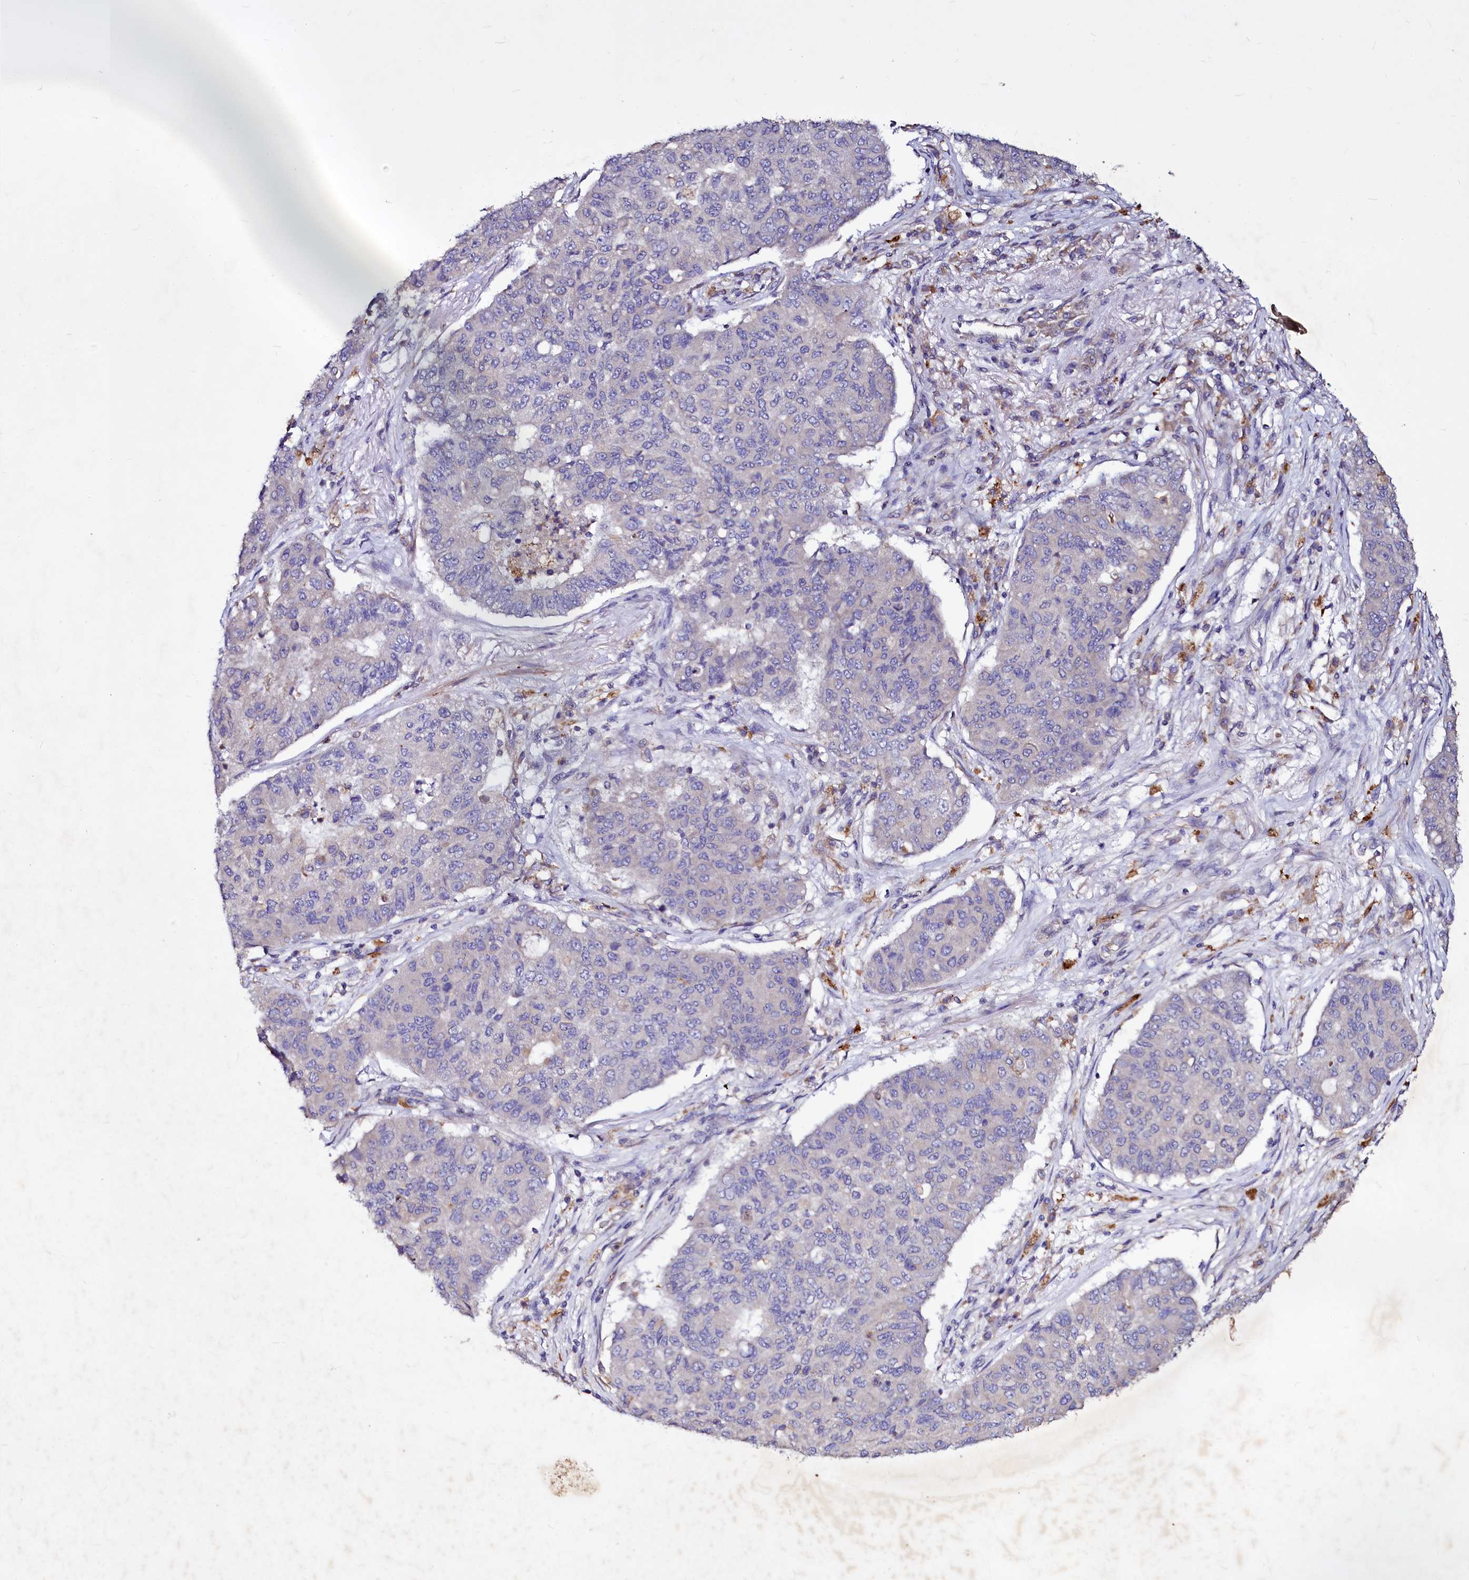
{"staining": {"intensity": "negative", "quantity": "none", "location": "none"}, "tissue": "lung cancer", "cell_type": "Tumor cells", "image_type": "cancer", "snomed": [{"axis": "morphology", "description": "Squamous cell carcinoma, NOS"}, {"axis": "topography", "description": "Lung"}], "caption": "This image is of lung cancer (squamous cell carcinoma) stained with IHC to label a protein in brown with the nuclei are counter-stained blue. There is no expression in tumor cells.", "gene": "SELENOT", "patient": {"sex": "male", "age": 74}}